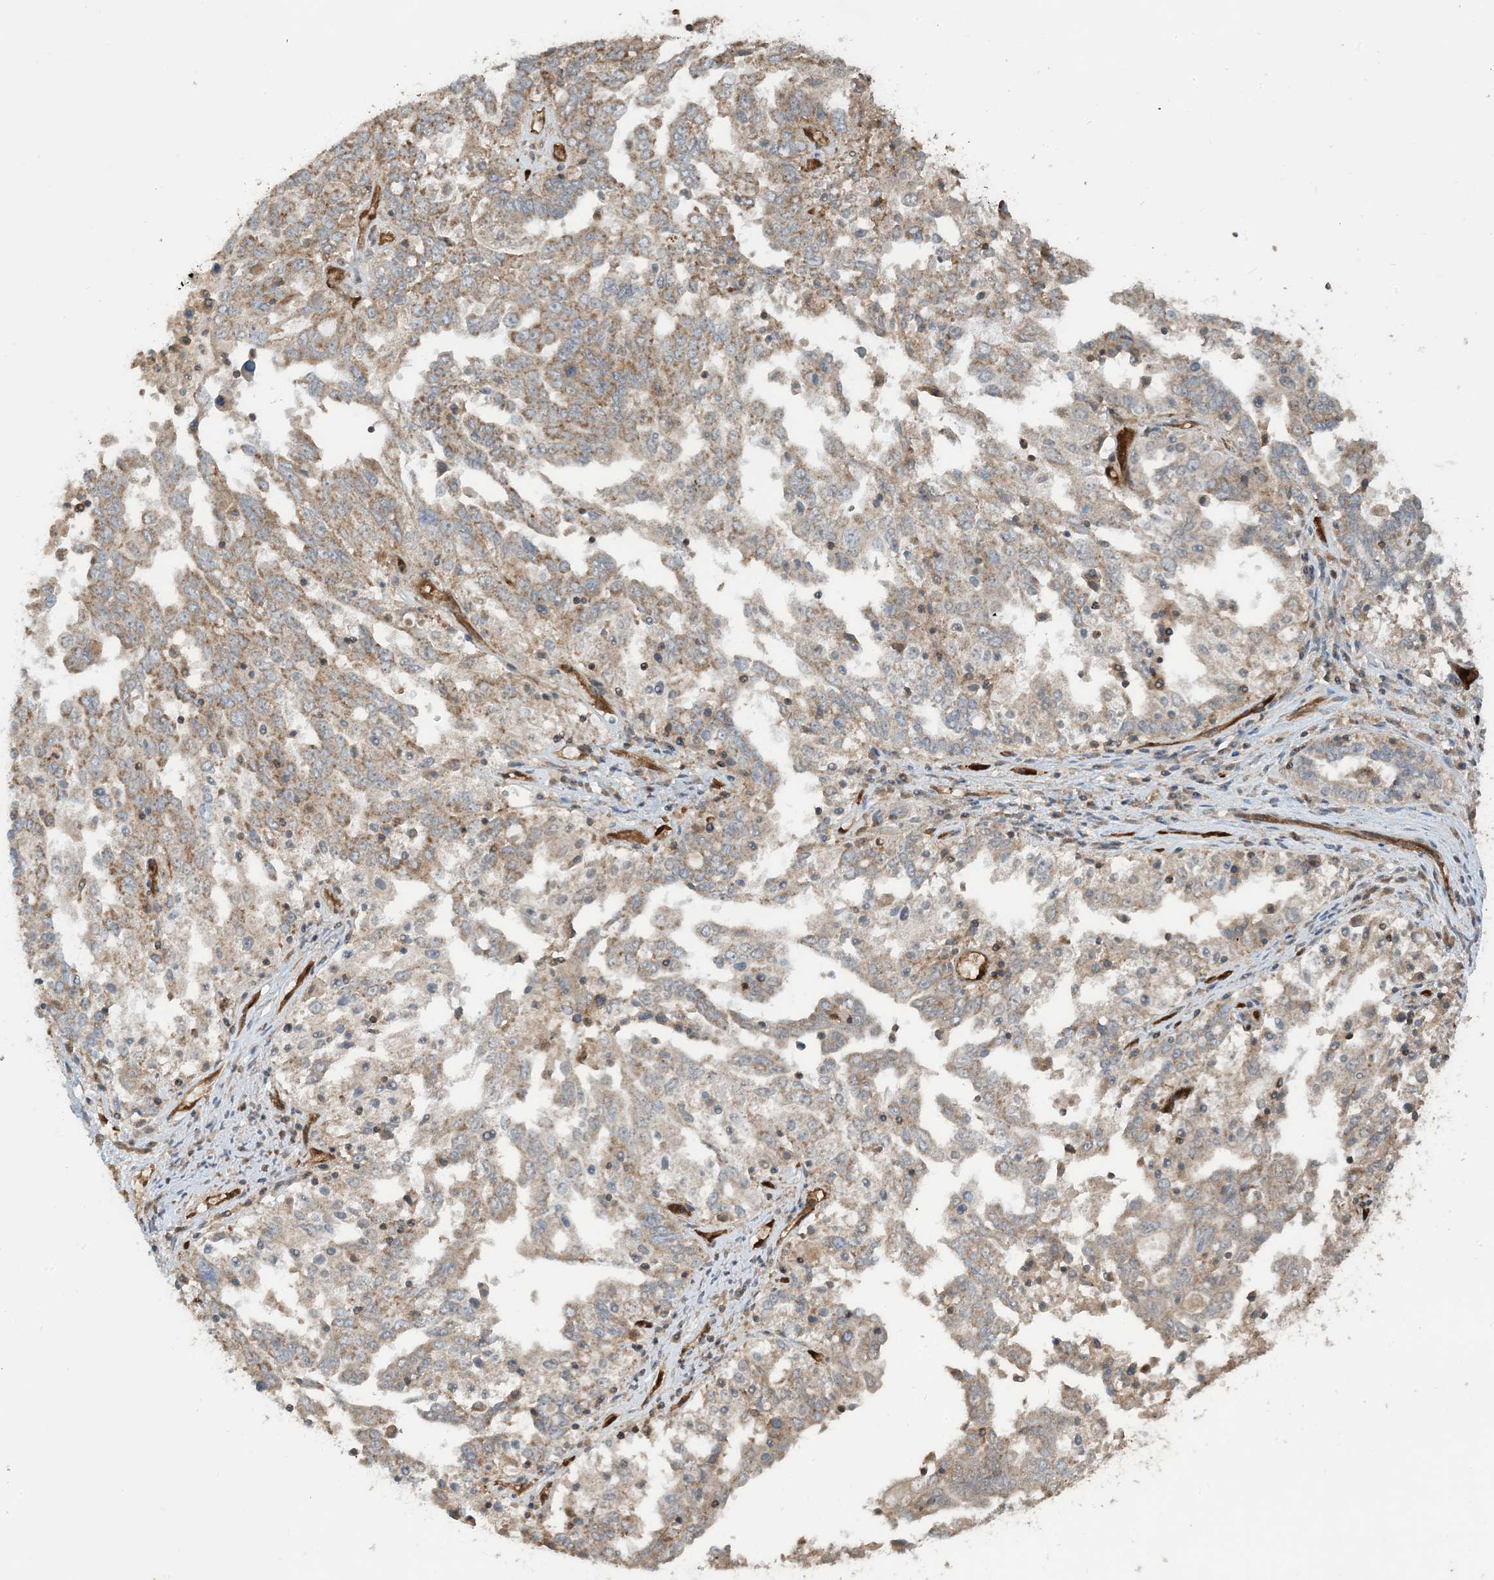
{"staining": {"intensity": "strong", "quantity": "25%-75%", "location": "cytoplasmic/membranous"}, "tissue": "ovarian cancer", "cell_type": "Tumor cells", "image_type": "cancer", "snomed": [{"axis": "morphology", "description": "Carcinoma, endometroid"}, {"axis": "topography", "description": "Ovary"}], "caption": "Brown immunohistochemical staining in human ovarian cancer (endometroid carcinoma) reveals strong cytoplasmic/membranous expression in approximately 25%-75% of tumor cells. Nuclei are stained in blue.", "gene": "PPM1F", "patient": {"sex": "female", "age": 62}}